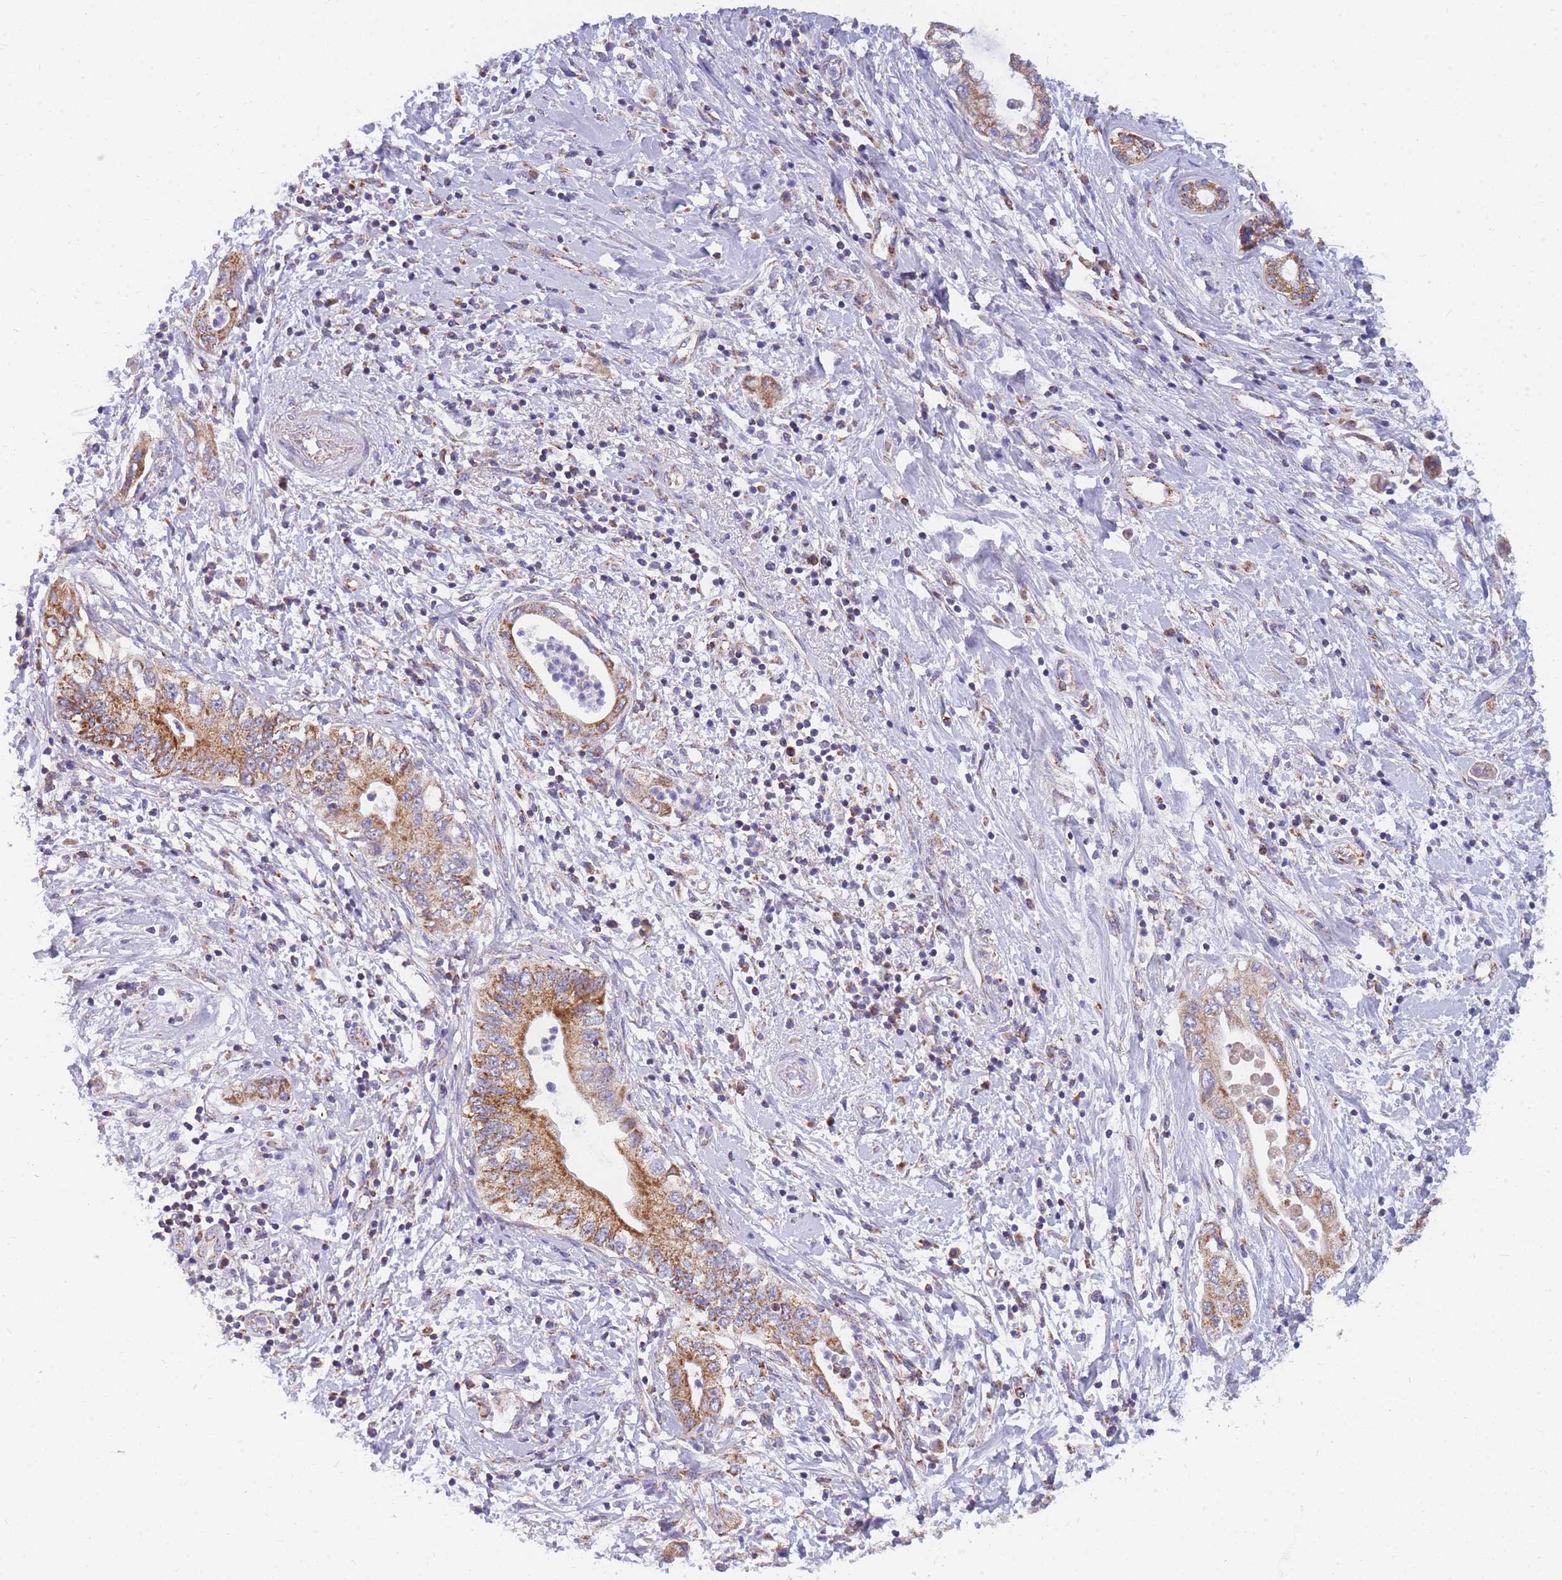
{"staining": {"intensity": "moderate", "quantity": ">75%", "location": "cytoplasmic/membranous"}, "tissue": "pancreatic cancer", "cell_type": "Tumor cells", "image_type": "cancer", "snomed": [{"axis": "morphology", "description": "Adenocarcinoma, NOS"}, {"axis": "topography", "description": "Pancreas"}], "caption": "This is an image of IHC staining of pancreatic adenocarcinoma, which shows moderate positivity in the cytoplasmic/membranous of tumor cells.", "gene": "MRPS11", "patient": {"sex": "female", "age": 73}}